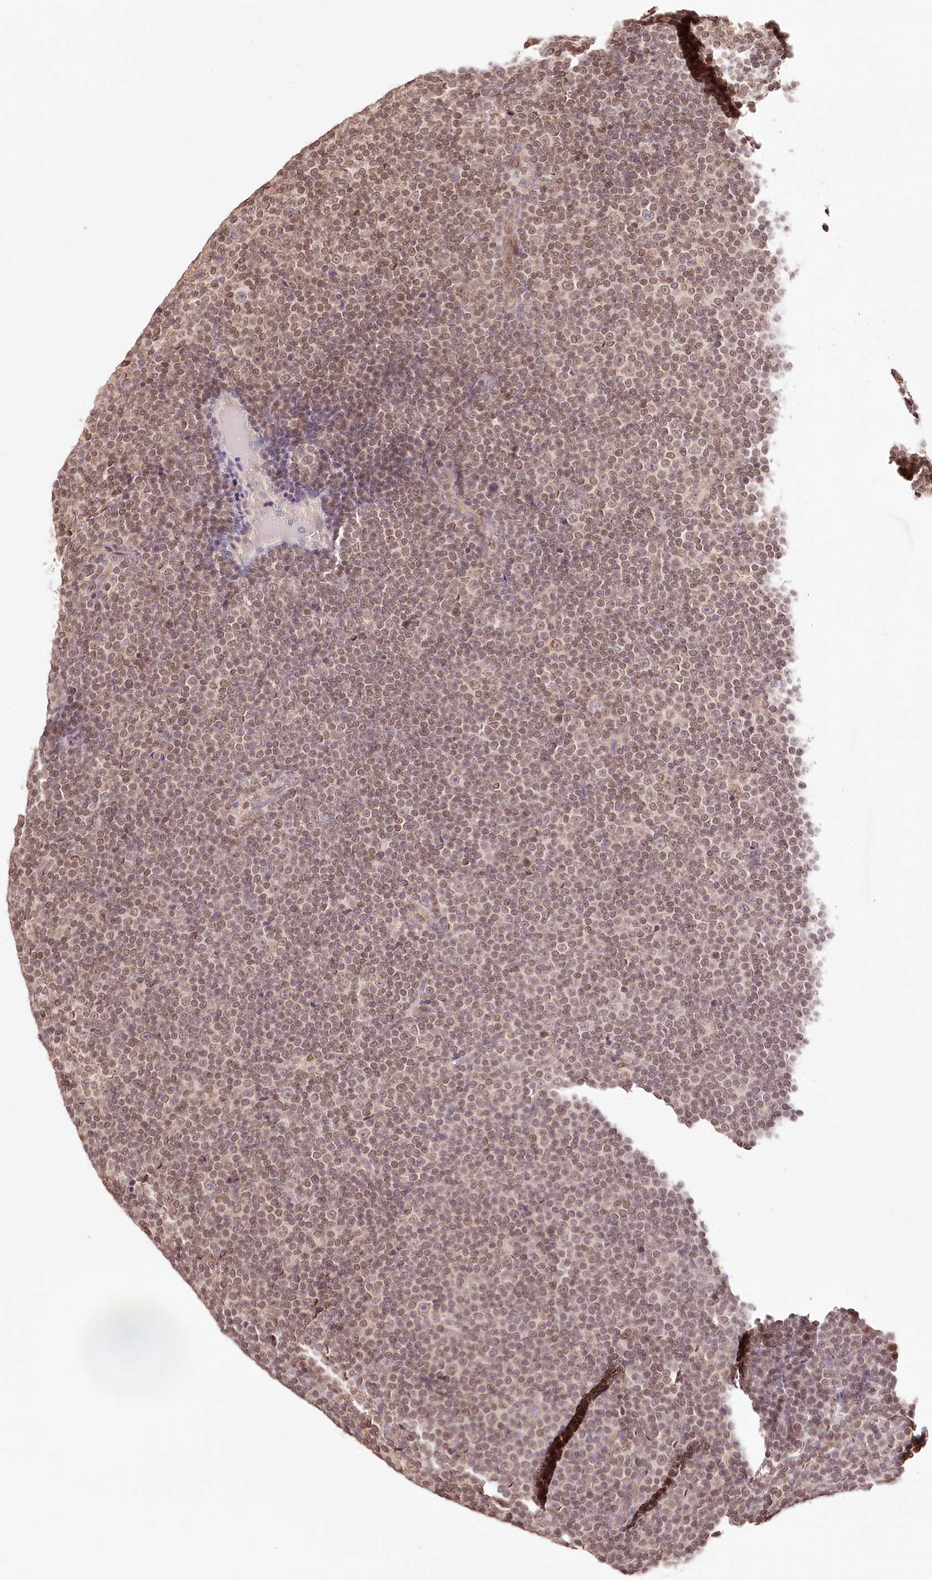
{"staining": {"intensity": "negative", "quantity": "none", "location": "none"}, "tissue": "lymphoma", "cell_type": "Tumor cells", "image_type": "cancer", "snomed": [{"axis": "morphology", "description": "Malignant lymphoma, non-Hodgkin's type, Low grade"}, {"axis": "topography", "description": "Lymph node"}], "caption": "Immunohistochemistry (IHC) histopathology image of human lymphoma stained for a protein (brown), which reveals no expression in tumor cells. Nuclei are stained in blue.", "gene": "SYNGR1", "patient": {"sex": "female", "age": 67}}